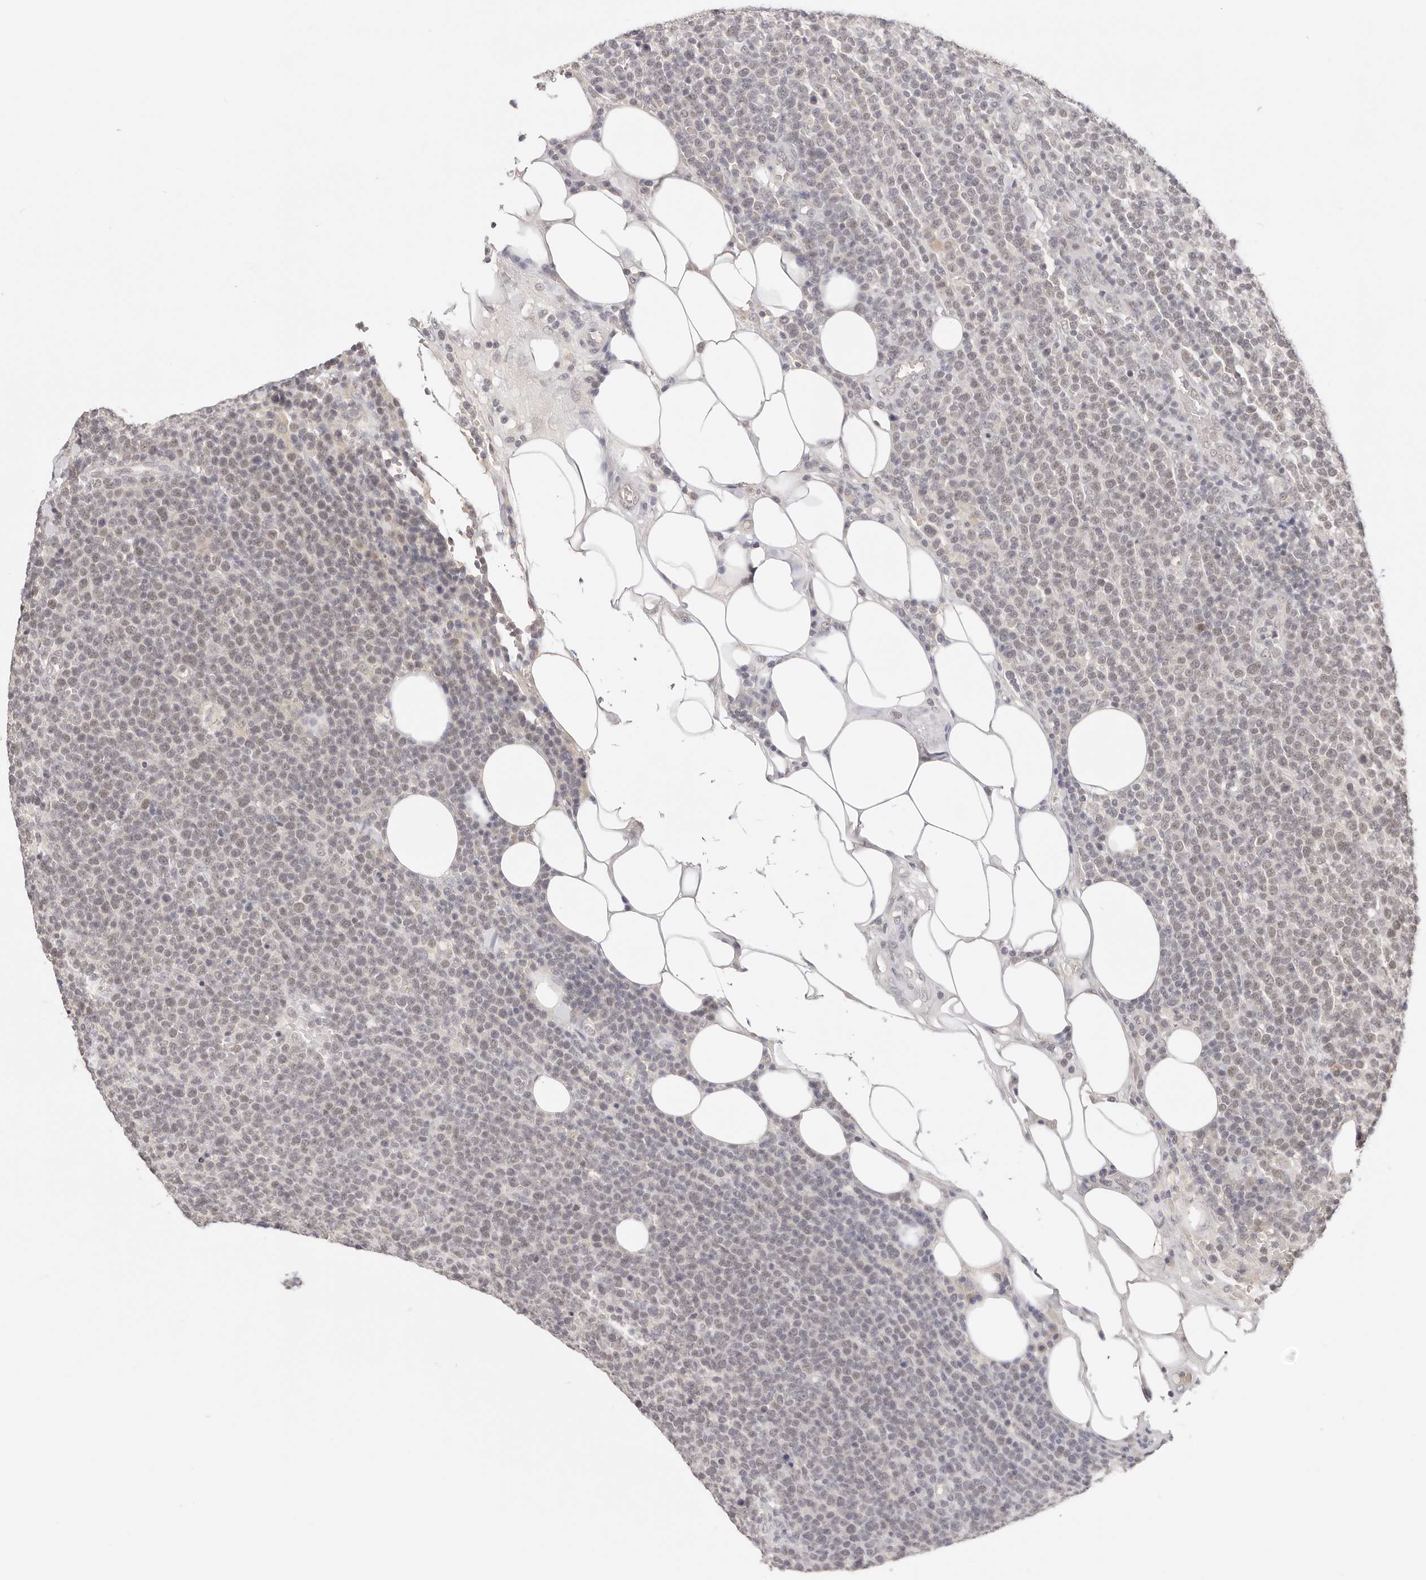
{"staining": {"intensity": "weak", "quantity": "25%-75%", "location": "nuclear"}, "tissue": "lymphoma", "cell_type": "Tumor cells", "image_type": "cancer", "snomed": [{"axis": "morphology", "description": "Malignant lymphoma, non-Hodgkin's type, High grade"}, {"axis": "topography", "description": "Lymph node"}], "caption": "Tumor cells exhibit weak nuclear staining in about 25%-75% of cells in lymphoma.", "gene": "RFC3", "patient": {"sex": "male", "age": 61}}